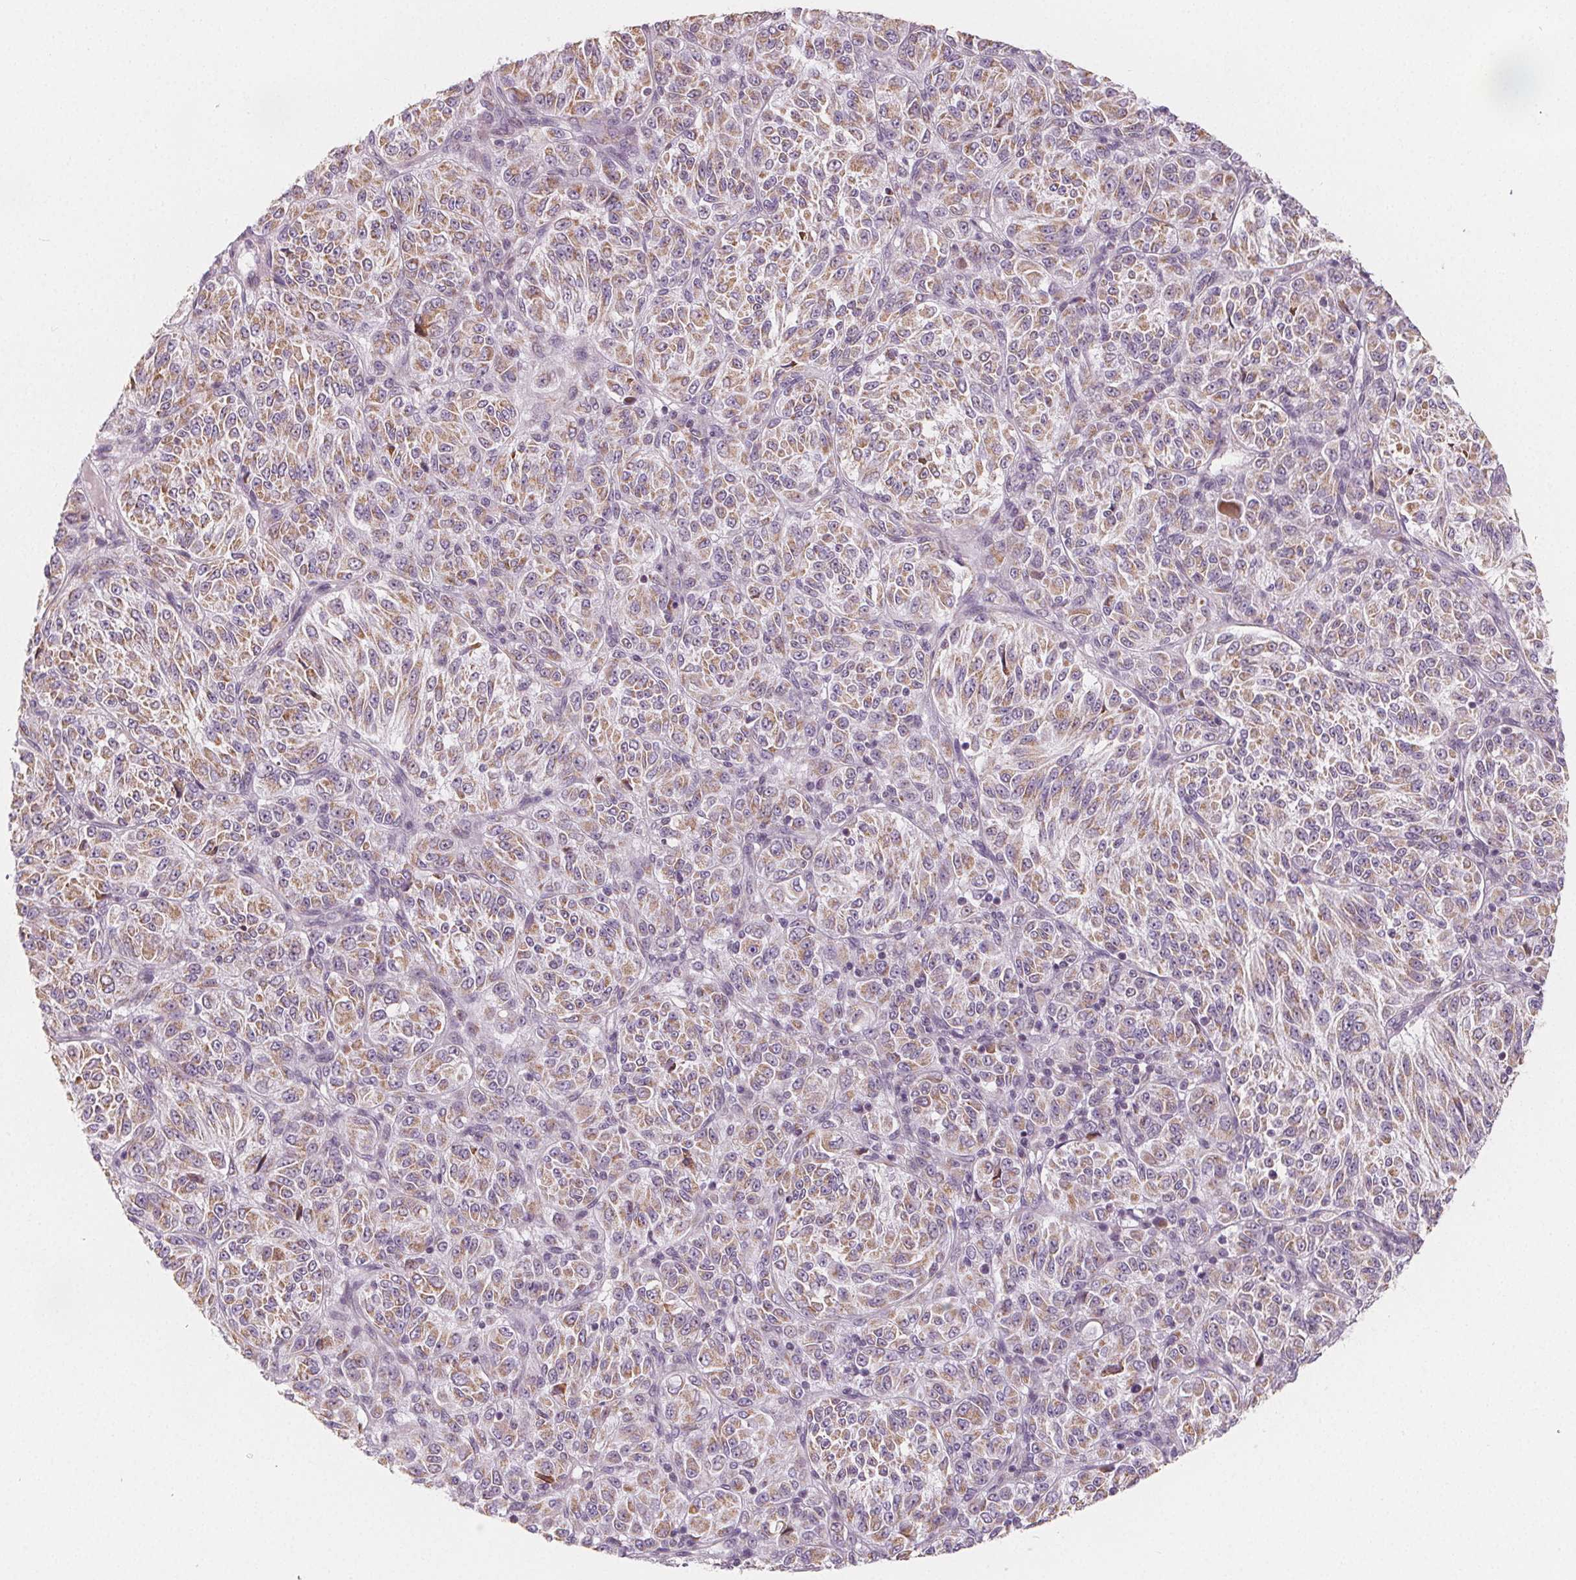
{"staining": {"intensity": "weak", "quantity": ">75%", "location": "cytoplasmic/membranous"}, "tissue": "melanoma", "cell_type": "Tumor cells", "image_type": "cancer", "snomed": [{"axis": "morphology", "description": "Malignant melanoma, Metastatic site"}, {"axis": "topography", "description": "Brain"}], "caption": "Immunohistochemistry (IHC) (DAB (3,3'-diaminobenzidine)) staining of human melanoma reveals weak cytoplasmic/membranous protein positivity in approximately >75% of tumor cells. (IHC, brightfield microscopy, high magnification).", "gene": "NUP210L", "patient": {"sex": "female", "age": 56}}